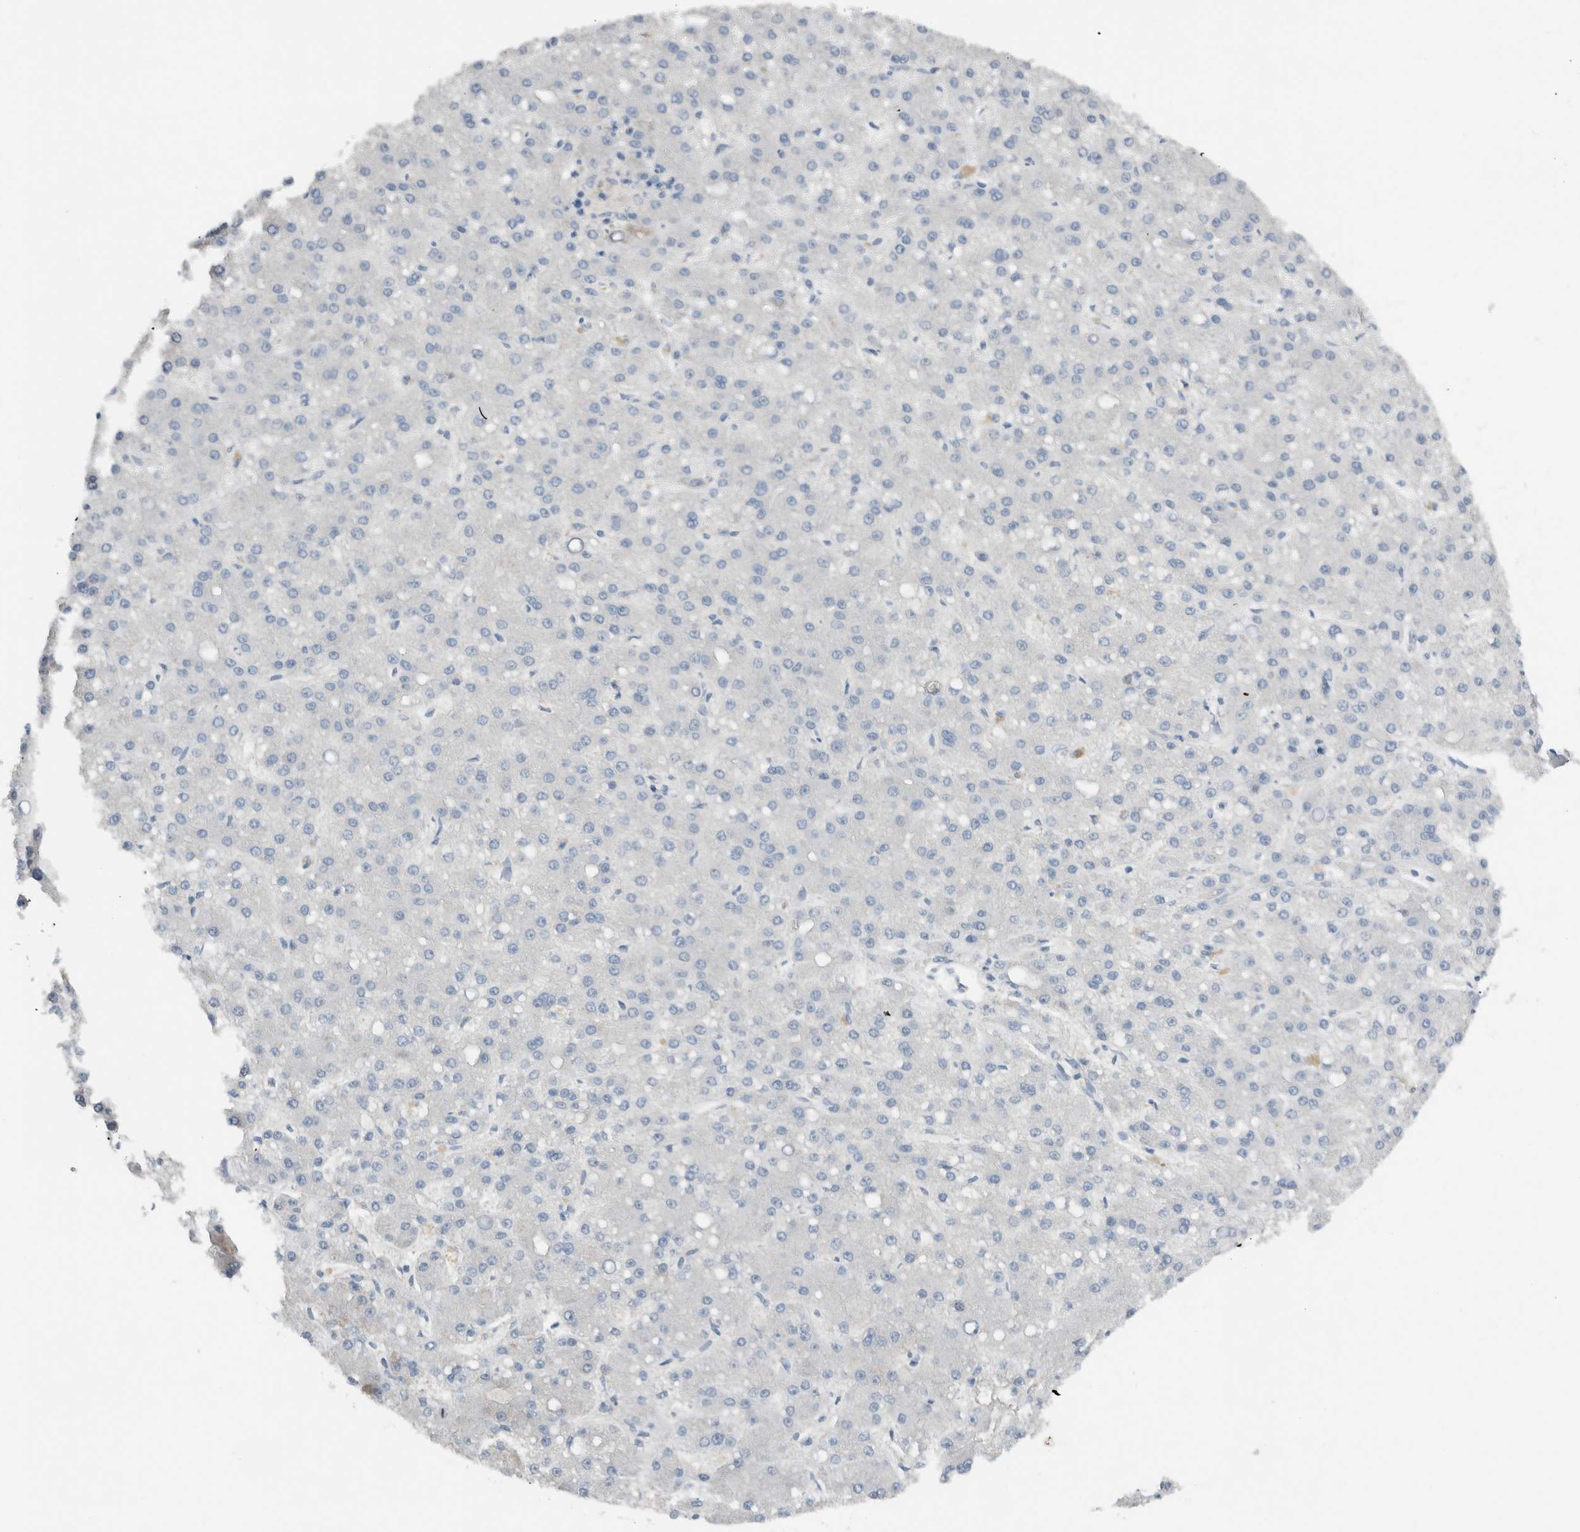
{"staining": {"intensity": "negative", "quantity": "none", "location": "none"}, "tissue": "liver cancer", "cell_type": "Tumor cells", "image_type": "cancer", "snomed": [{"axis": "morphology", "description": "Carcinoma, Hepatocellular, NOS"}, {"axis": "topography", "description": "Liver"}], "caption": "There is no significant positivity in tumor cells of liver hepatocellular carcinoma.", "gene": "DUOX1", "patient": {"sex": "male", "age": 67}}